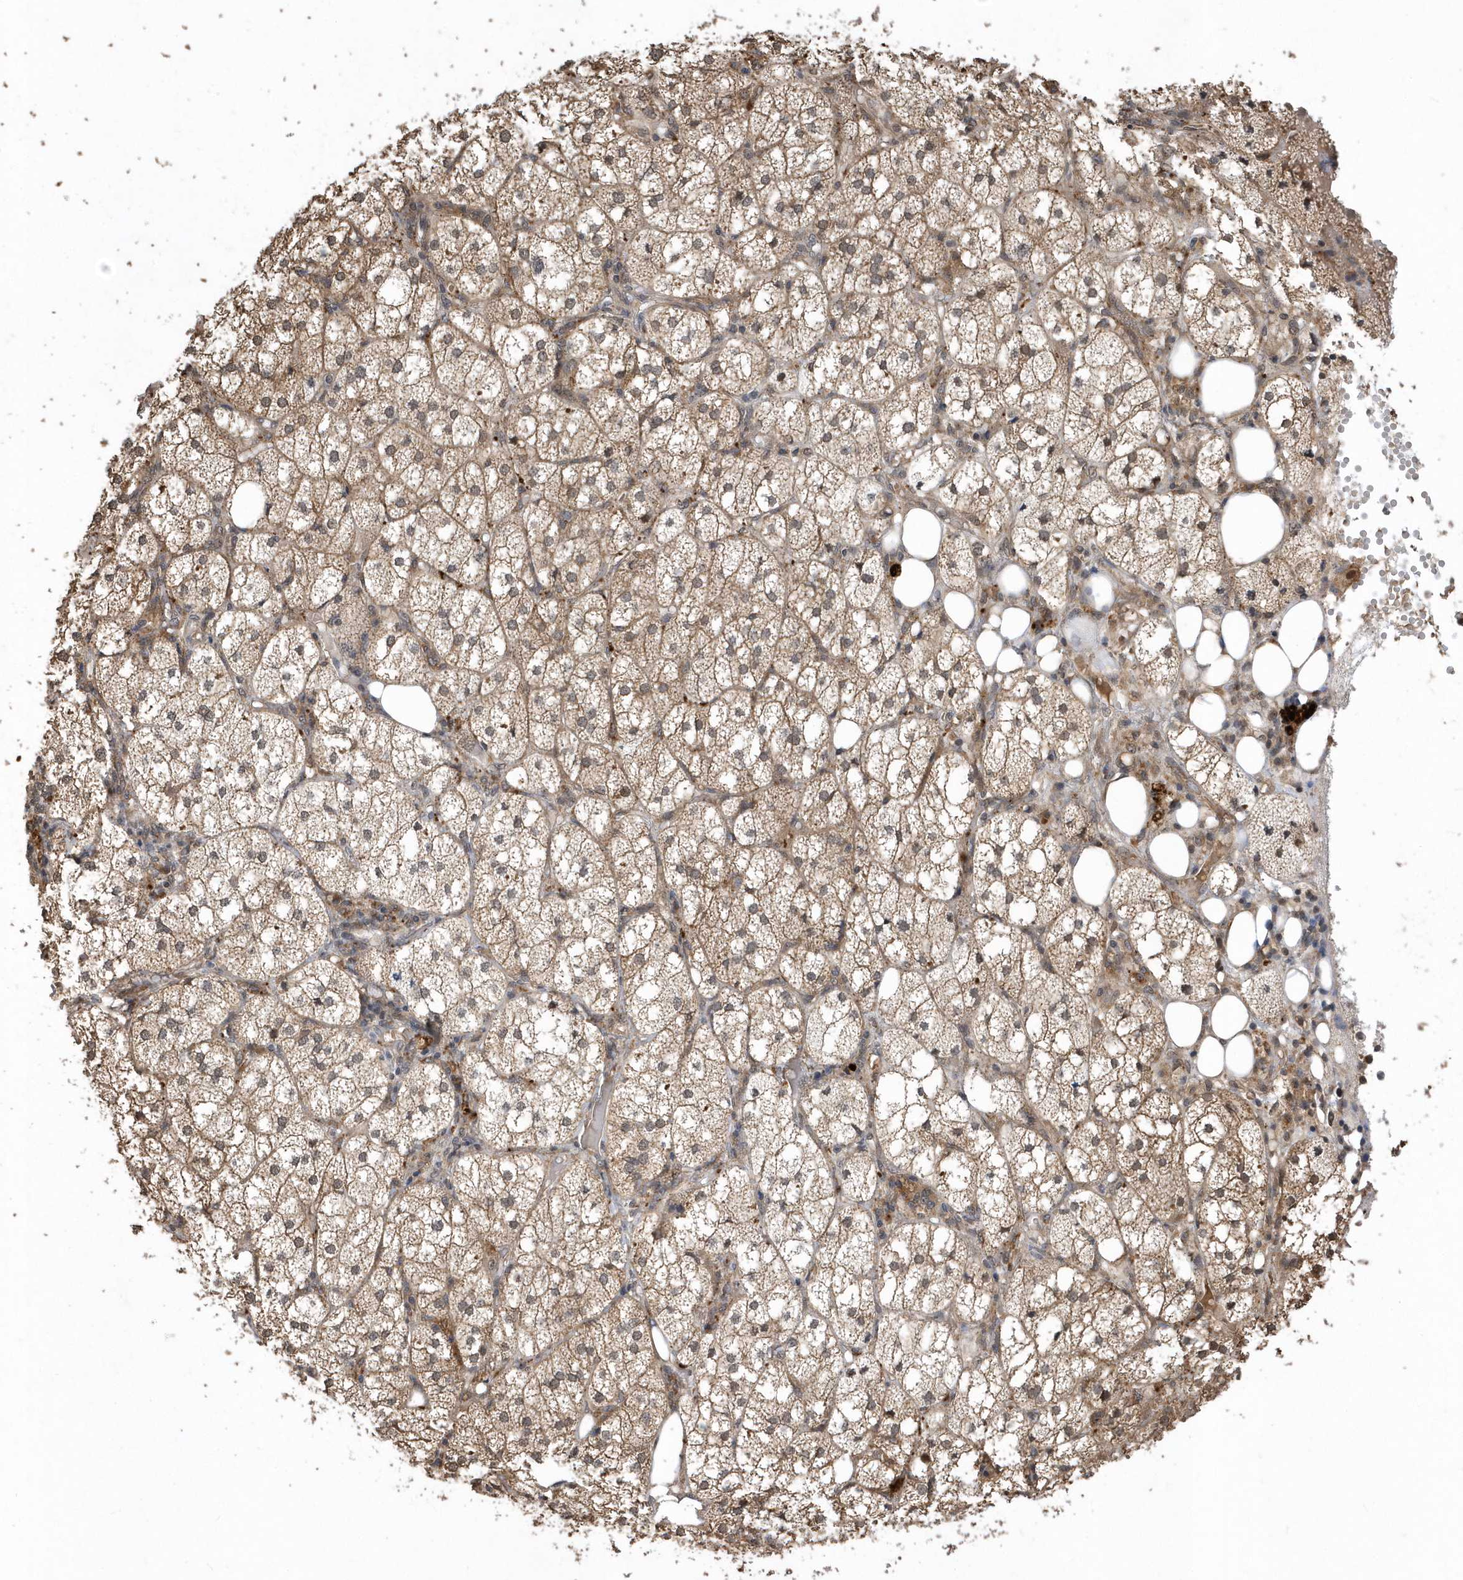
{"staining": {"intensity": "moderate", "quantity": ">75%", "location": "cytoplasmic/membranous"}, "tissue": "adrenal gland", "cell_type": "Glandular cells", "image_type": "normal", "snomed": [{"axis": "morphology", "description": "Normal tissue, NOS"}, {"axis": "topography", "description": "Adrenal gland"}], "caption": "Glandular cells show medium levels of moderate cytoplasmic/membranous positivity in approximately >75% of cells in normal adrenal gland.", "gene": "WASHC5", "patient": {"sex": "female", "age": 61}}